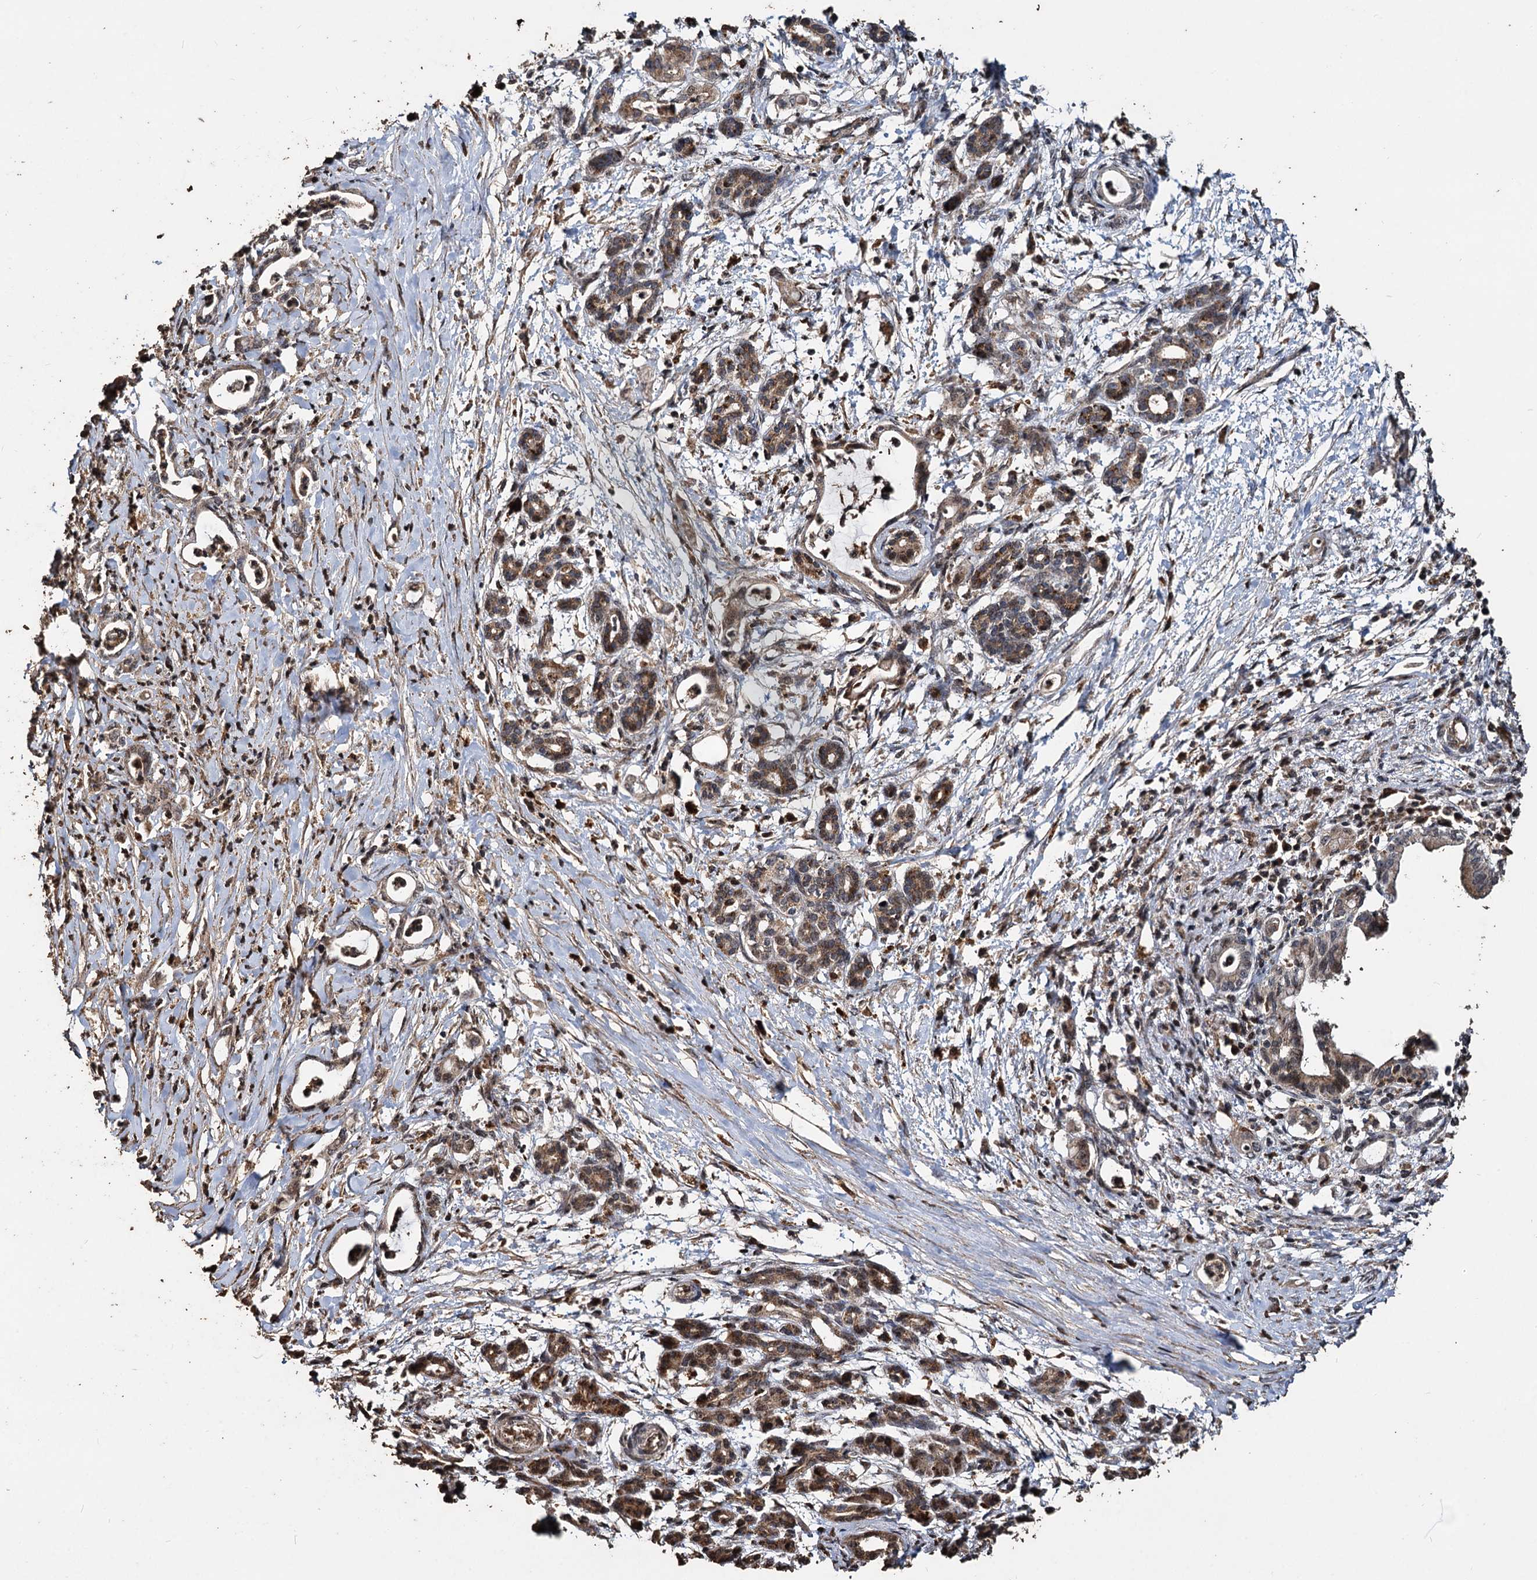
{"staining": {"intensity": "weak", "quantity": "25%-75%", "location": "cytoplasmic/membranous"}, "tissue": "pancreatic cancer", "cell_type": "Tumor cells", "image_type": "cancer", "snomed": [{"axis": "morphology", "description": "Adenocarcinoma, NOS"}, {"axis": "topography", "description": "Pancreas"}], "caption": "Immunohistochemistry (DAB) staining of adenocarcinoma (pancreatic) displays weak cytoplasmic/membranous protein staining in about 25%-75% of tumor cells.", "gene": "NOTCH2NLA", "patient": {"sex": "female", "age": 55}}